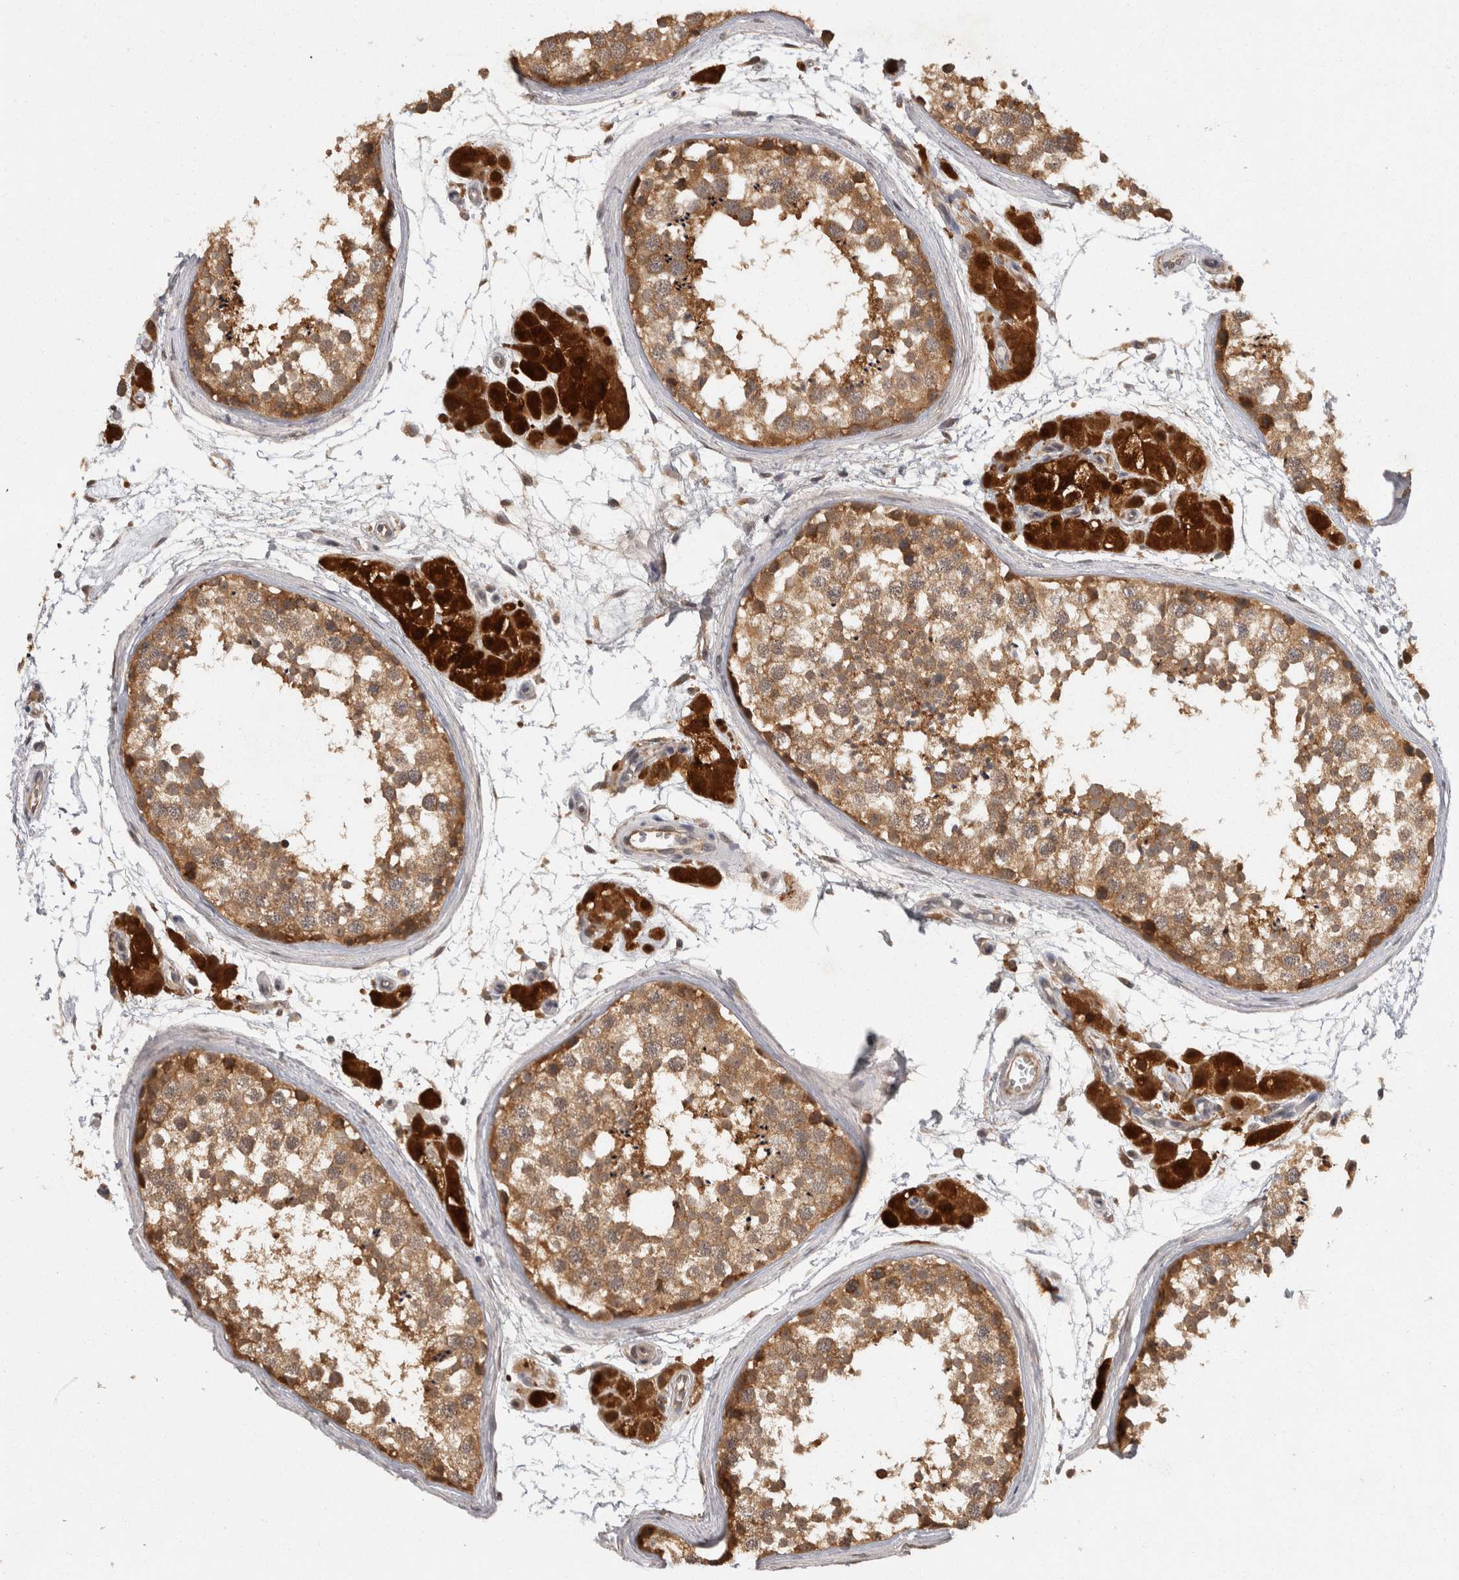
{"staining": {"intensity": "moderate", "quantity": ">75%", "location": "cytoplasmic/membranous"}, "tissue": "testis", "cell_type": "Cells in seminiferous ducts", "image_type": "normal", "snomed": [{"axis": "morphology", "description": "Normal tissue, NOS"}, {"axis": "topography", "description": "Testis"}], "caption": "Immunohistochemistry photomicrograph of normal human testis stained for a protein (brown), which displays medium levels of moderate cytoplasmic/membranous expression in approximately >75% of cells in seminiferous ducts.", "gene": "ACAT2", "patient": {"sex": "male", "age": 56}}